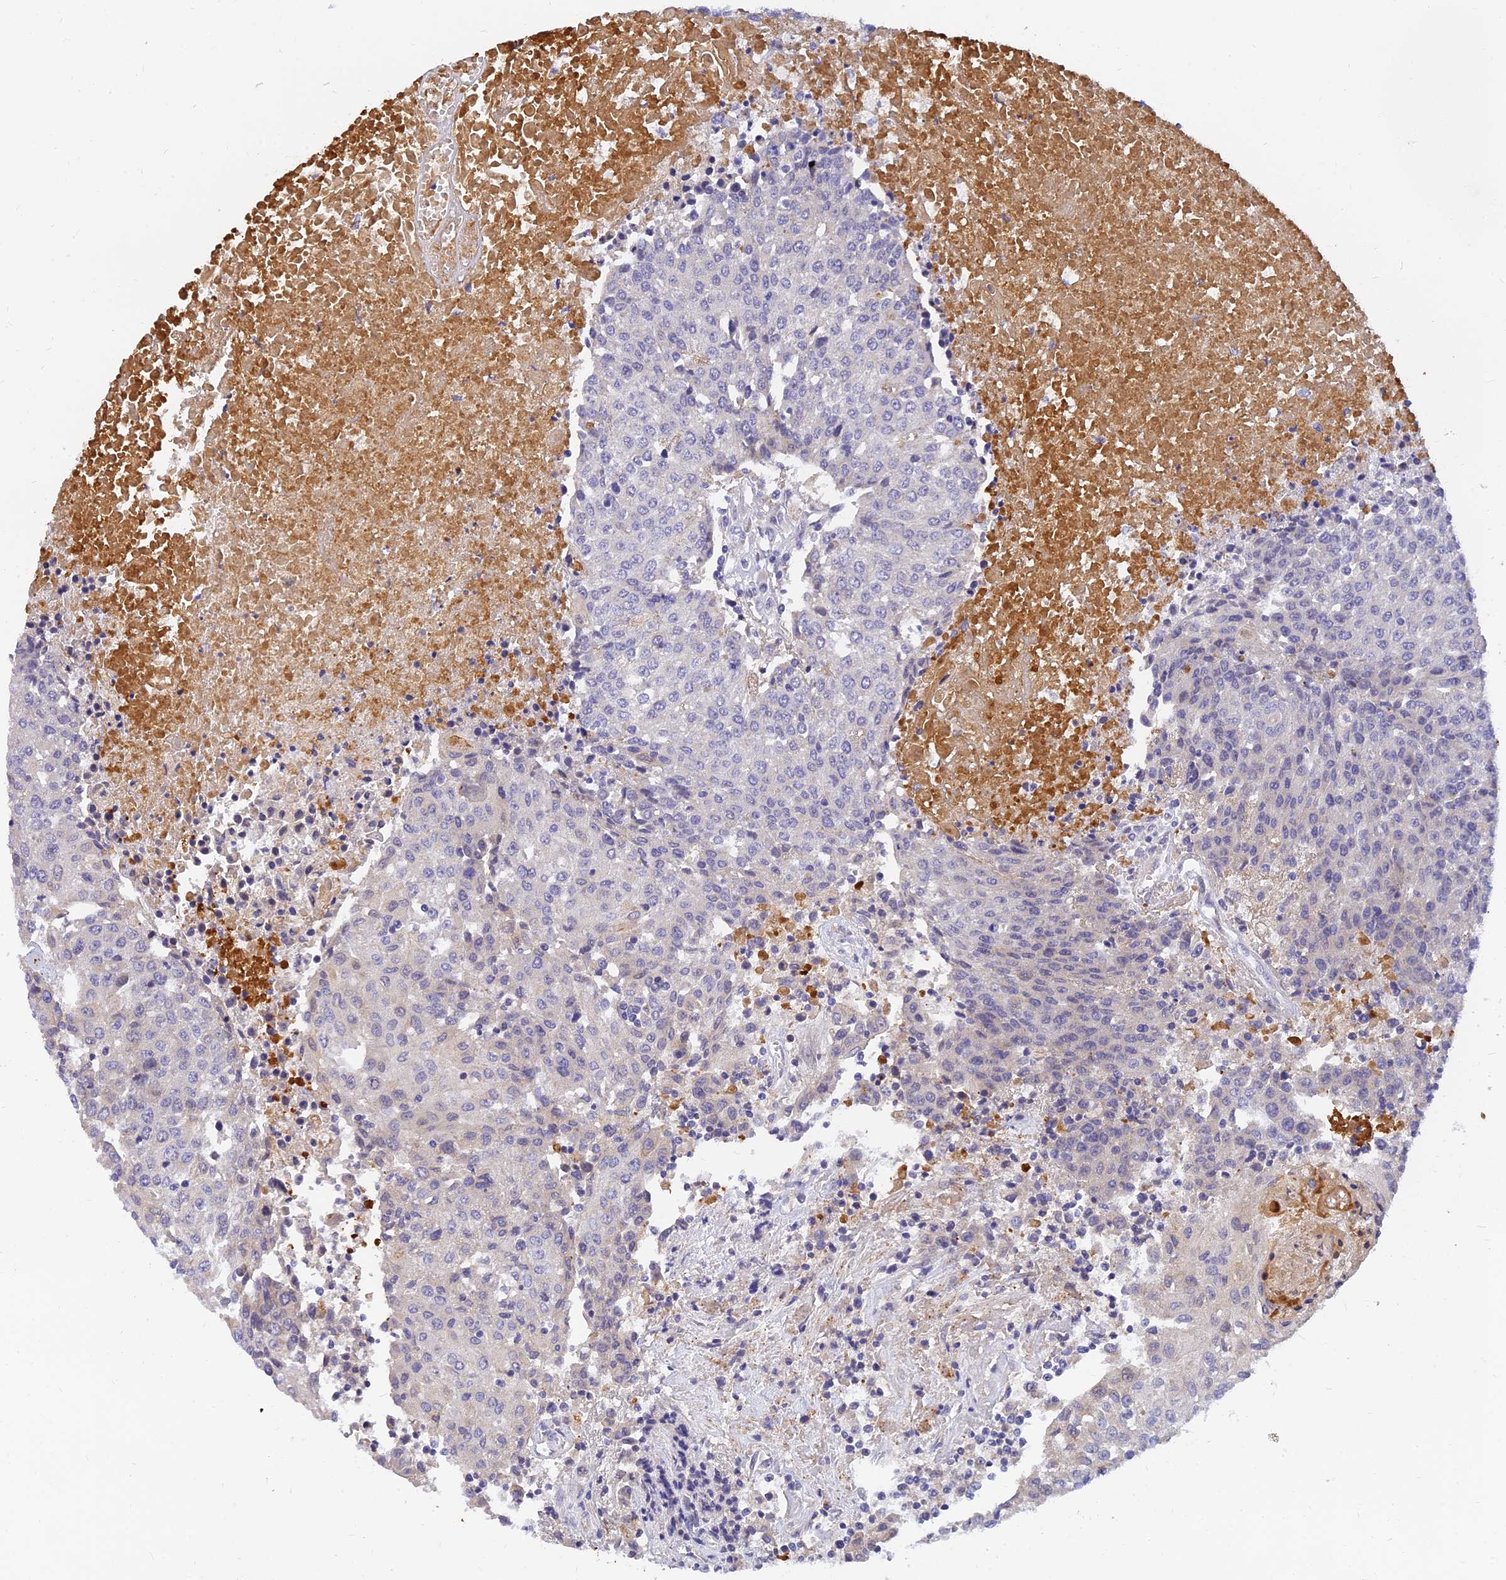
{"staining": {"intensity": "negative", "quantity": "none", "location": "none"}, "tissue": "urothelial cancer", "cell_type": "Tumor cells", "image_type": "cancer", "snomed": [{"axis": "morphology", "description": "Urothelial carcinoma, High grade"}, {"axis": "topography", "description": "Urinary bladder"}], "caption": "Immunohistochemistry (IHC) photomicrograph of urothelial carcinoma (high-grade) stained for a protein (brown), which displays no expression in tumor cells. The staining was performed using DAB (3,3'-diaminobenzidine) to visualize the protein expression in brown, while the nuclei were stained in blue with hematoxylin (Magnification: 20x).", "gene": "ANKS4B", "patient": {"sex": "female", "age": 85}}